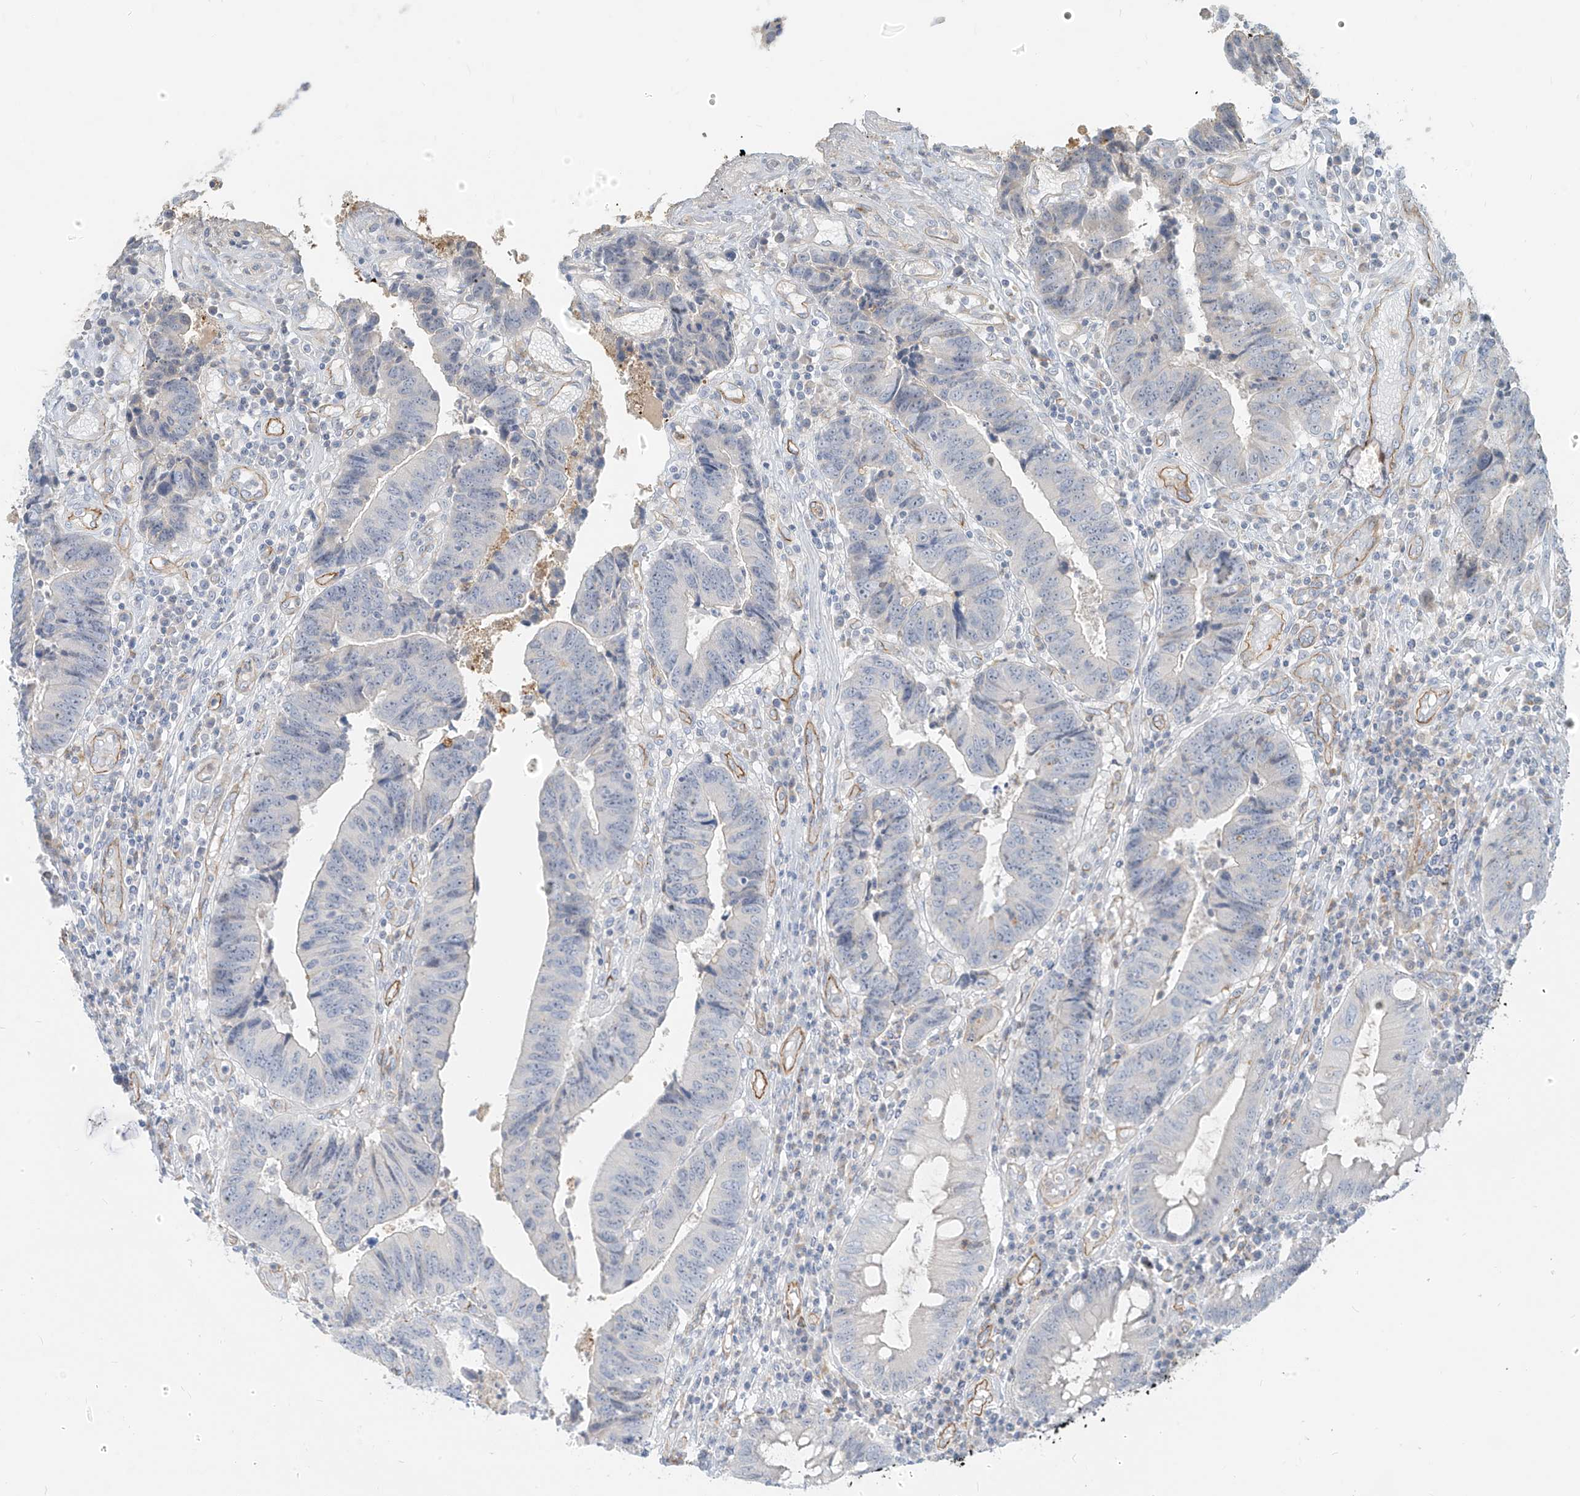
{"staining": {"intensity": "negative", "quantity": "none", "location": "none"}, "tissue": "colorectal cancer", "cell_type": "Tumor cells", "image_type": "cancer", "snomed": [{"axis": "morphology", "description": "Adenocarcinoma, NOS"}, {"axis": "topography", "description": "Rectum"}], "caption": "Immunohistochemistry photomicrograph of neoplastic tissue: human colorectal cancer (adenocarcinoma) stained with DAB (3,3'-diaminobenzidine) shows no significant protein staining in tumor cells.", "gene": "C2orf42", "patient": {"sex": "male", "age": 84}}